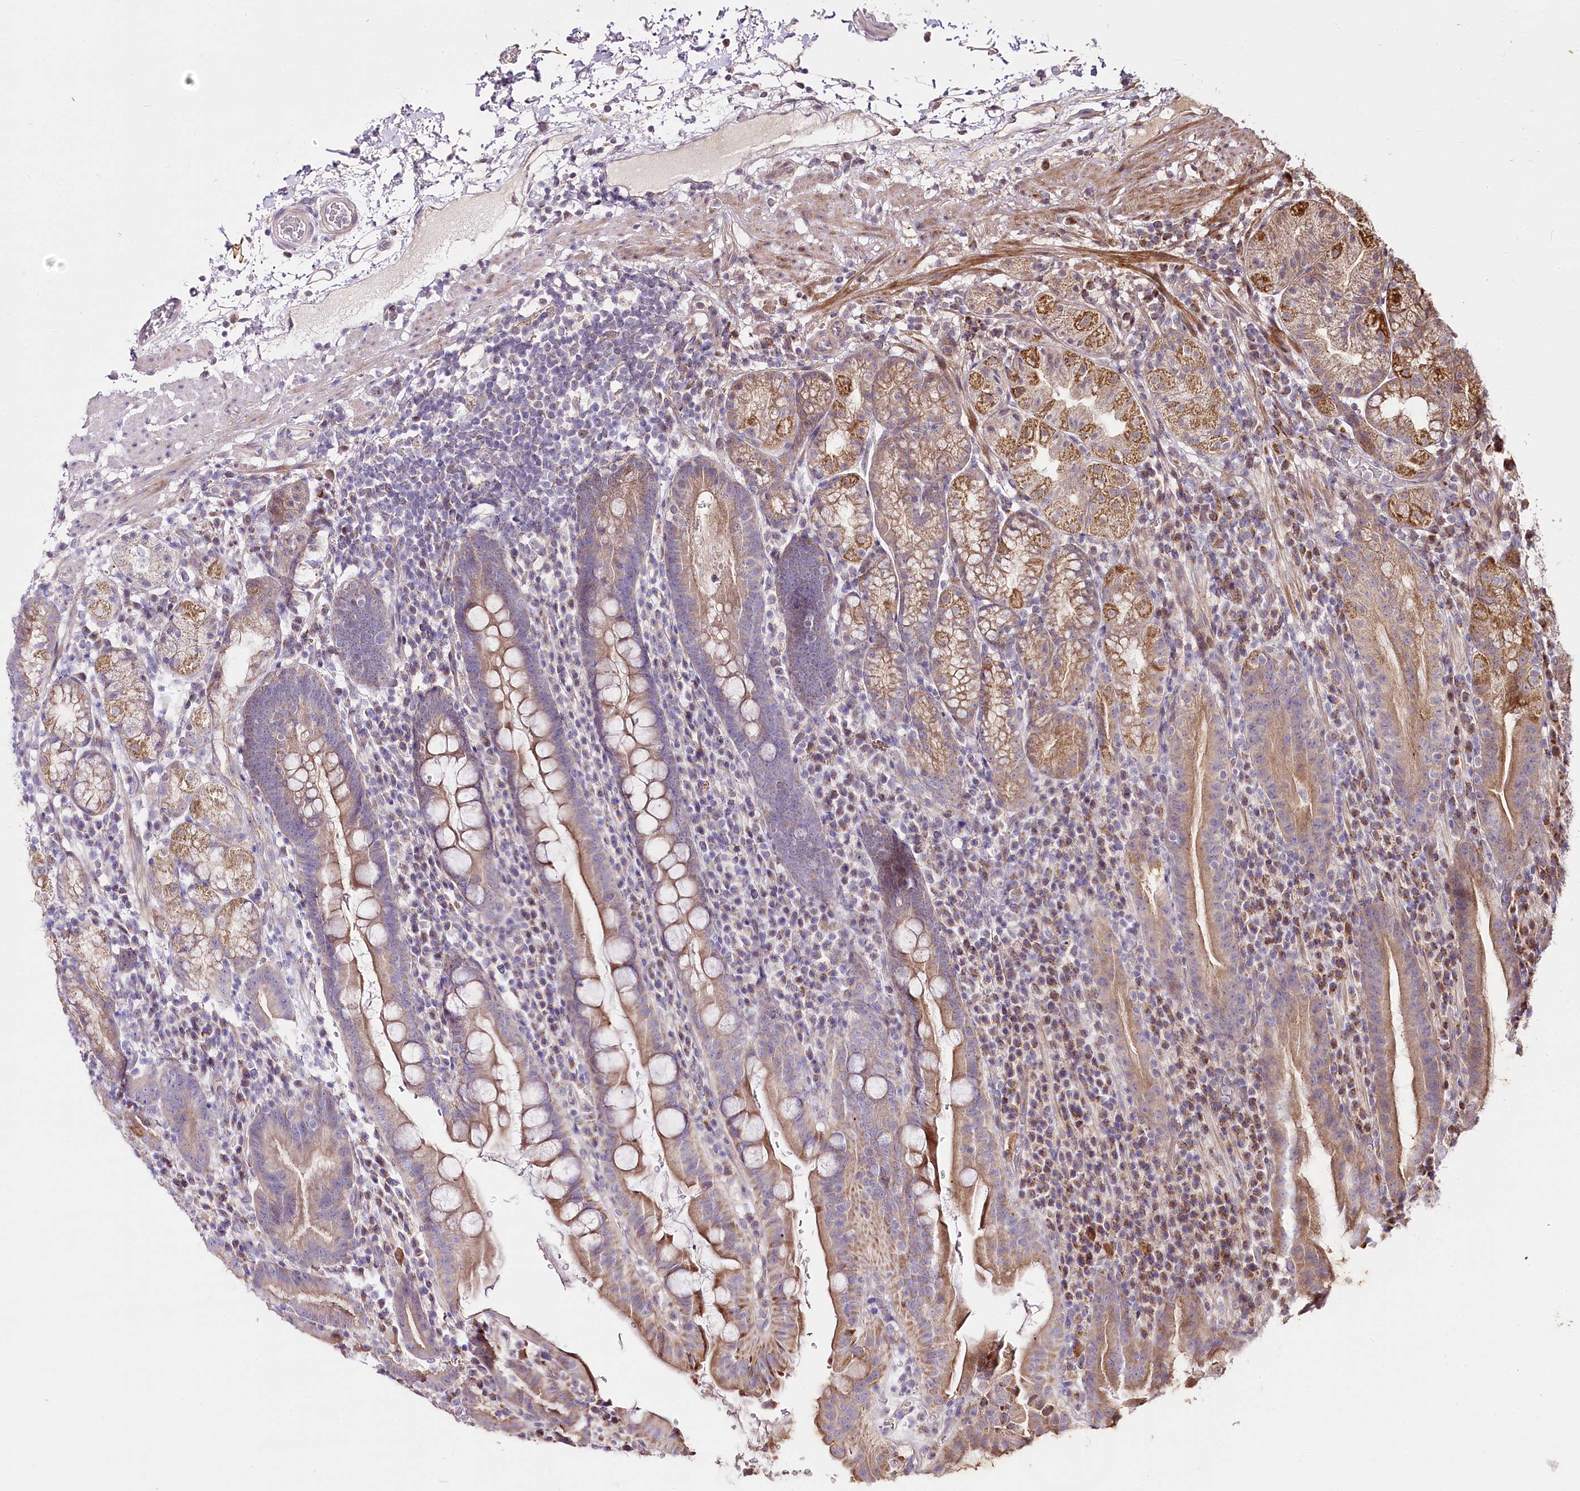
{"staining": {"intensity": "moderate", "quantity": "25%-75%", "location": "cytoplasmic/membranous"}, "tissue": "stomach", "cell_type": "Glandular cells", "image_type": "normal", "snomed": [{"axis": "morphology", "description": "Normal tissue, NOS"}, {"axis": "morphology", "description": "Inflammation, NOS"}, {"axis": "topography", "description": "Stomach"}], "caption": "Immunohistochemical staining of normal stomach shows medium levels of moderate cytoplasmic/membranous expression in about 25%-75% of glandular cells. Ihc stains the protein in brown and the nuclei are stained blue.", "gene": "ZNF226", "patient": {"sex": "male", "age": 79}}